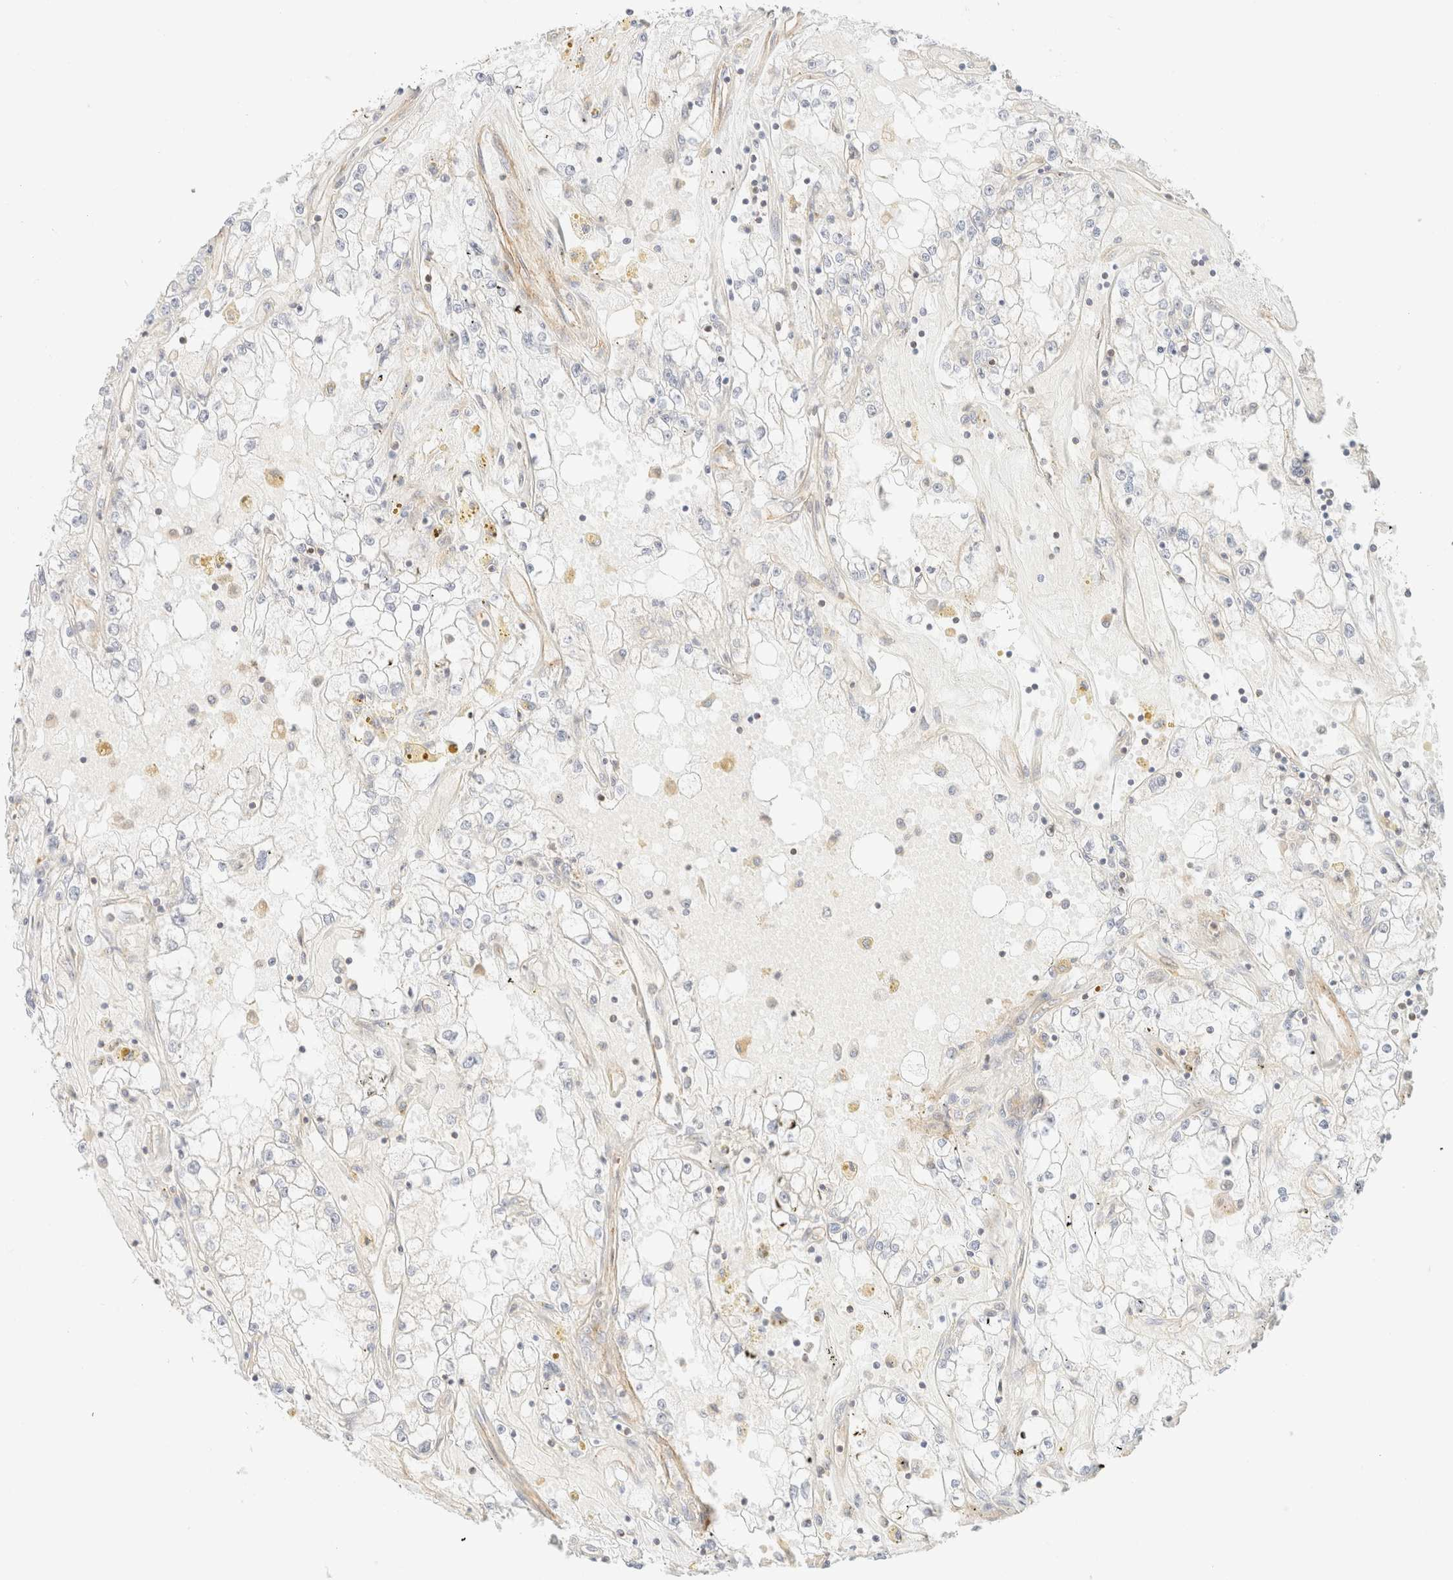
{"staining": {"intensity": "negative", "quantity": "none", "location": "none"}, "tissue": "renal cancer", "cell_type": "Tumor cells", "image_type": "cancer", "snomed": [{"axis": "morphology", "description": "Adenocarcinoma, NOS"}, {"axis": "topography", "description": "Kidney"}], "caption": "Human adenocarcinoma (renal) stained for a protein using IHC shows no positivity in tumor cells.", "gene": "MYO10", "patient": {"sex": "male", "age": 56}}